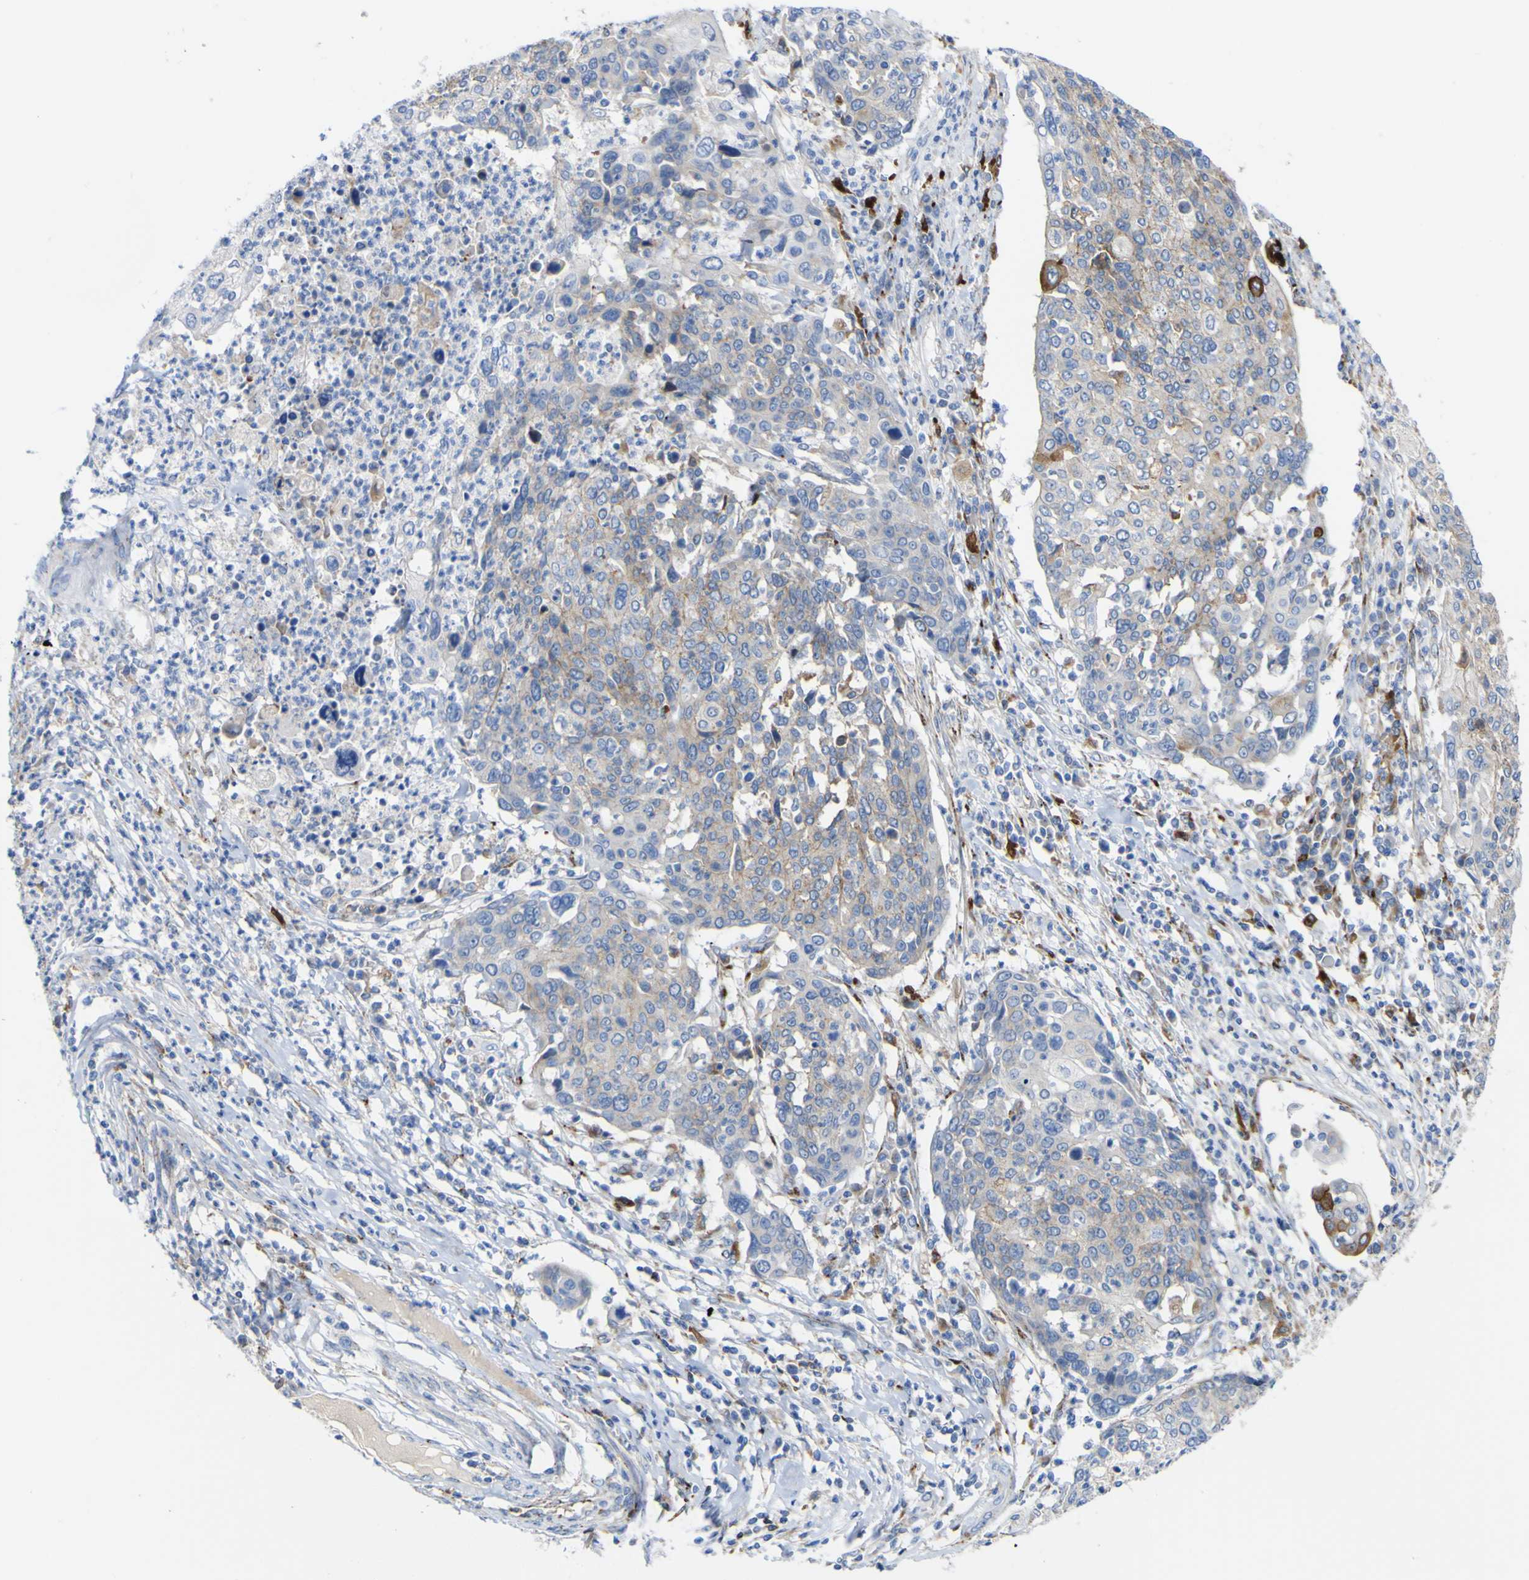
{"staining": {"intensity": "moderate", "quantity": "25%-75%", "location": "cytoplasmic/membranous"}, "tissue": "cervical cancer", "cell_type": "Tumor cells", "image_type": "cancer", "snomed": [{"axis": "morphology", "description": "Squamous cell carcinoma, NOS"}, {"axis": "topography", "description": "Cervix"}], "caption": "The immunohistochemical stain labels moderate cytoplasmic/membranous positivity in tumor cells of cervical cancer tissue.", "gene": "PTPRF", "patient": {"sex": "female", "age": 40}}